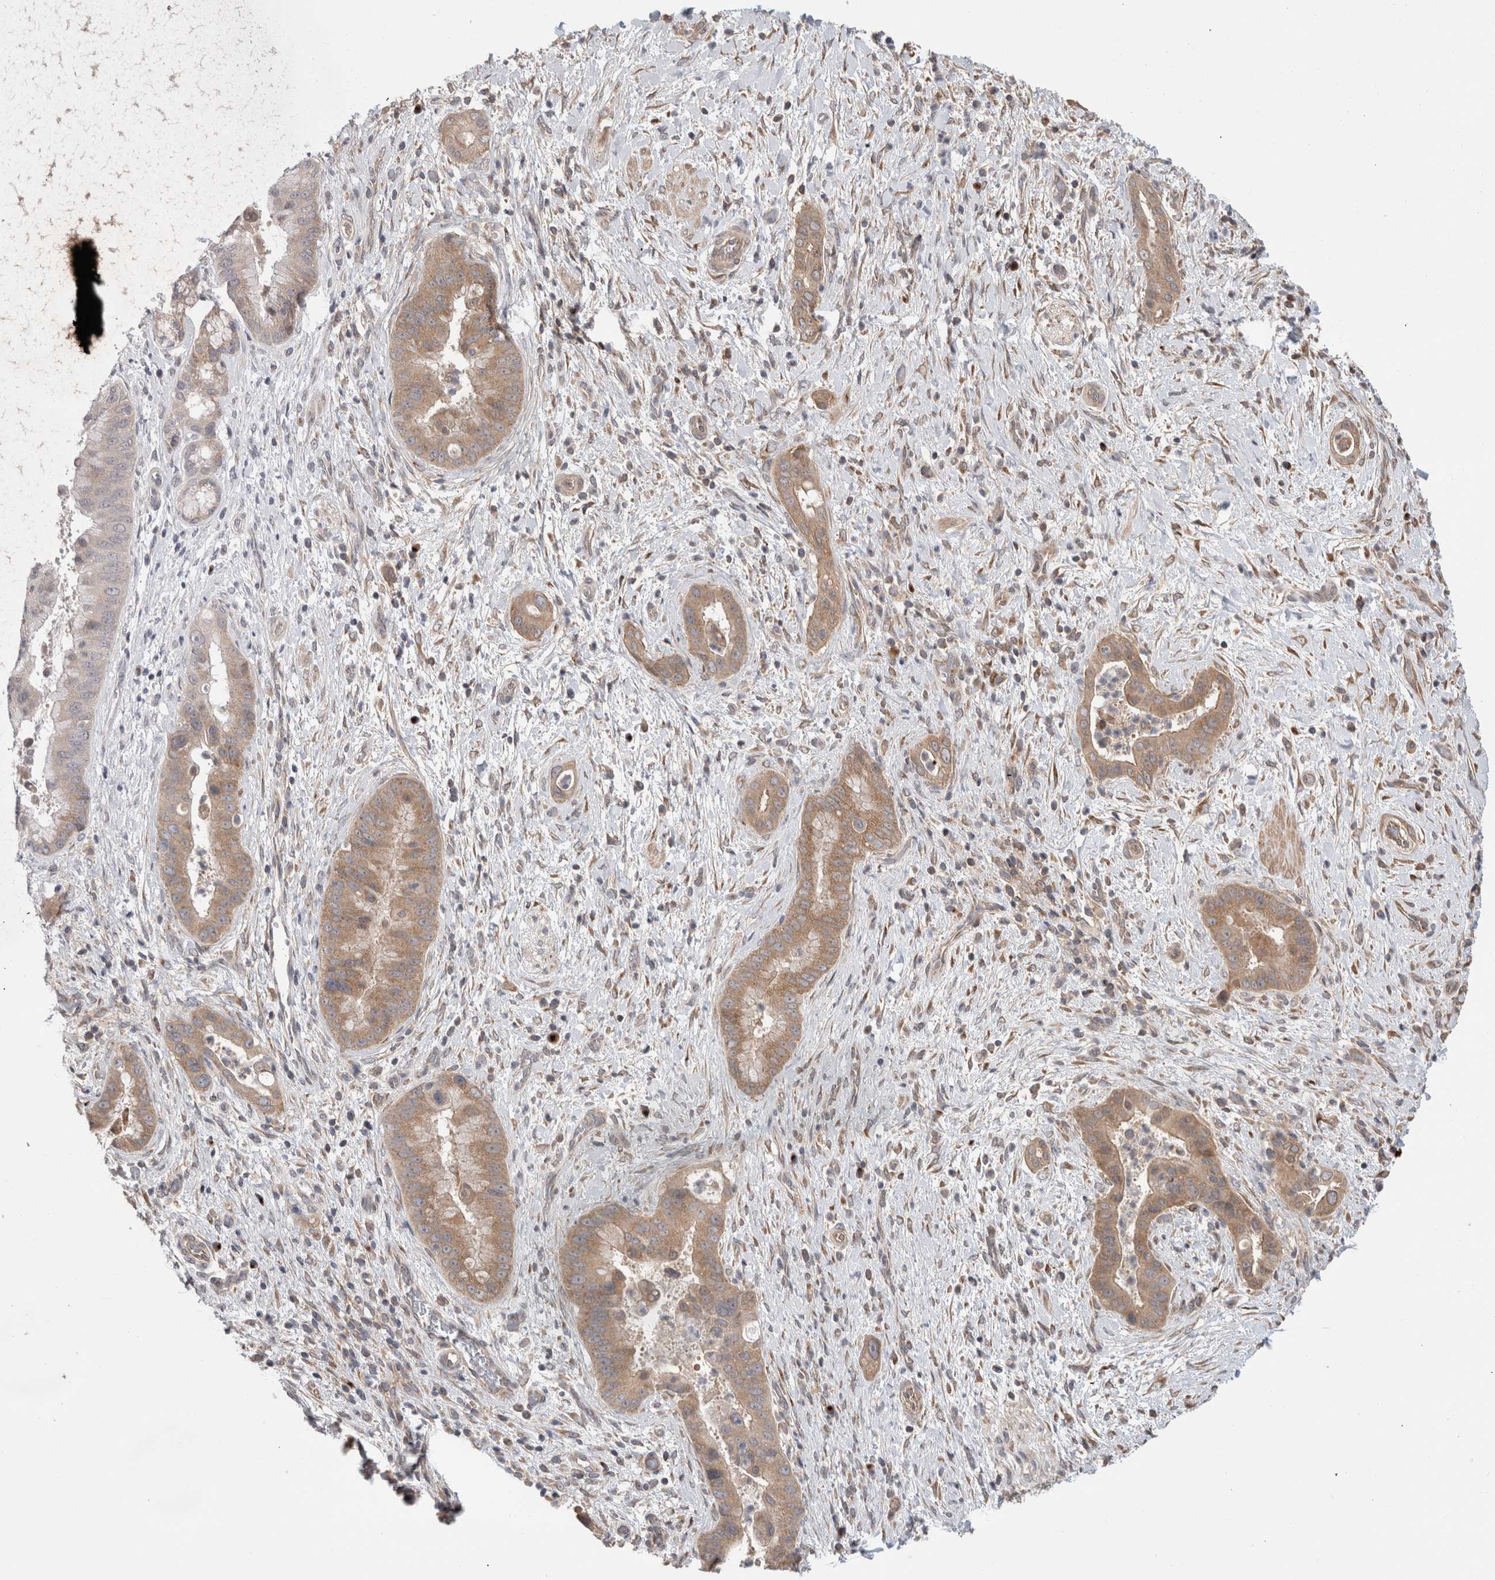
{"staining": {"intensity": "moderate", "quantity": ">75%", "location": "cytoplasmic/membranous"}, "tissue": "liver cancer", "cell_type": "Tumor cells", "image_type": "cancer", "snomed": [{"axis": "morphology", "description": "Cholangiocarcinoma"}, {"axis": "topography", "description": "Liver"}], "caption": "Tumor cells exhibit medium levels of moderate cytoplasmic/membranous positivity in approximately >75% of cells in liver cancer (cholangiocarcinoma).", "gene": "TRIM5", "patient": {"sex": "female", "age": 54}}